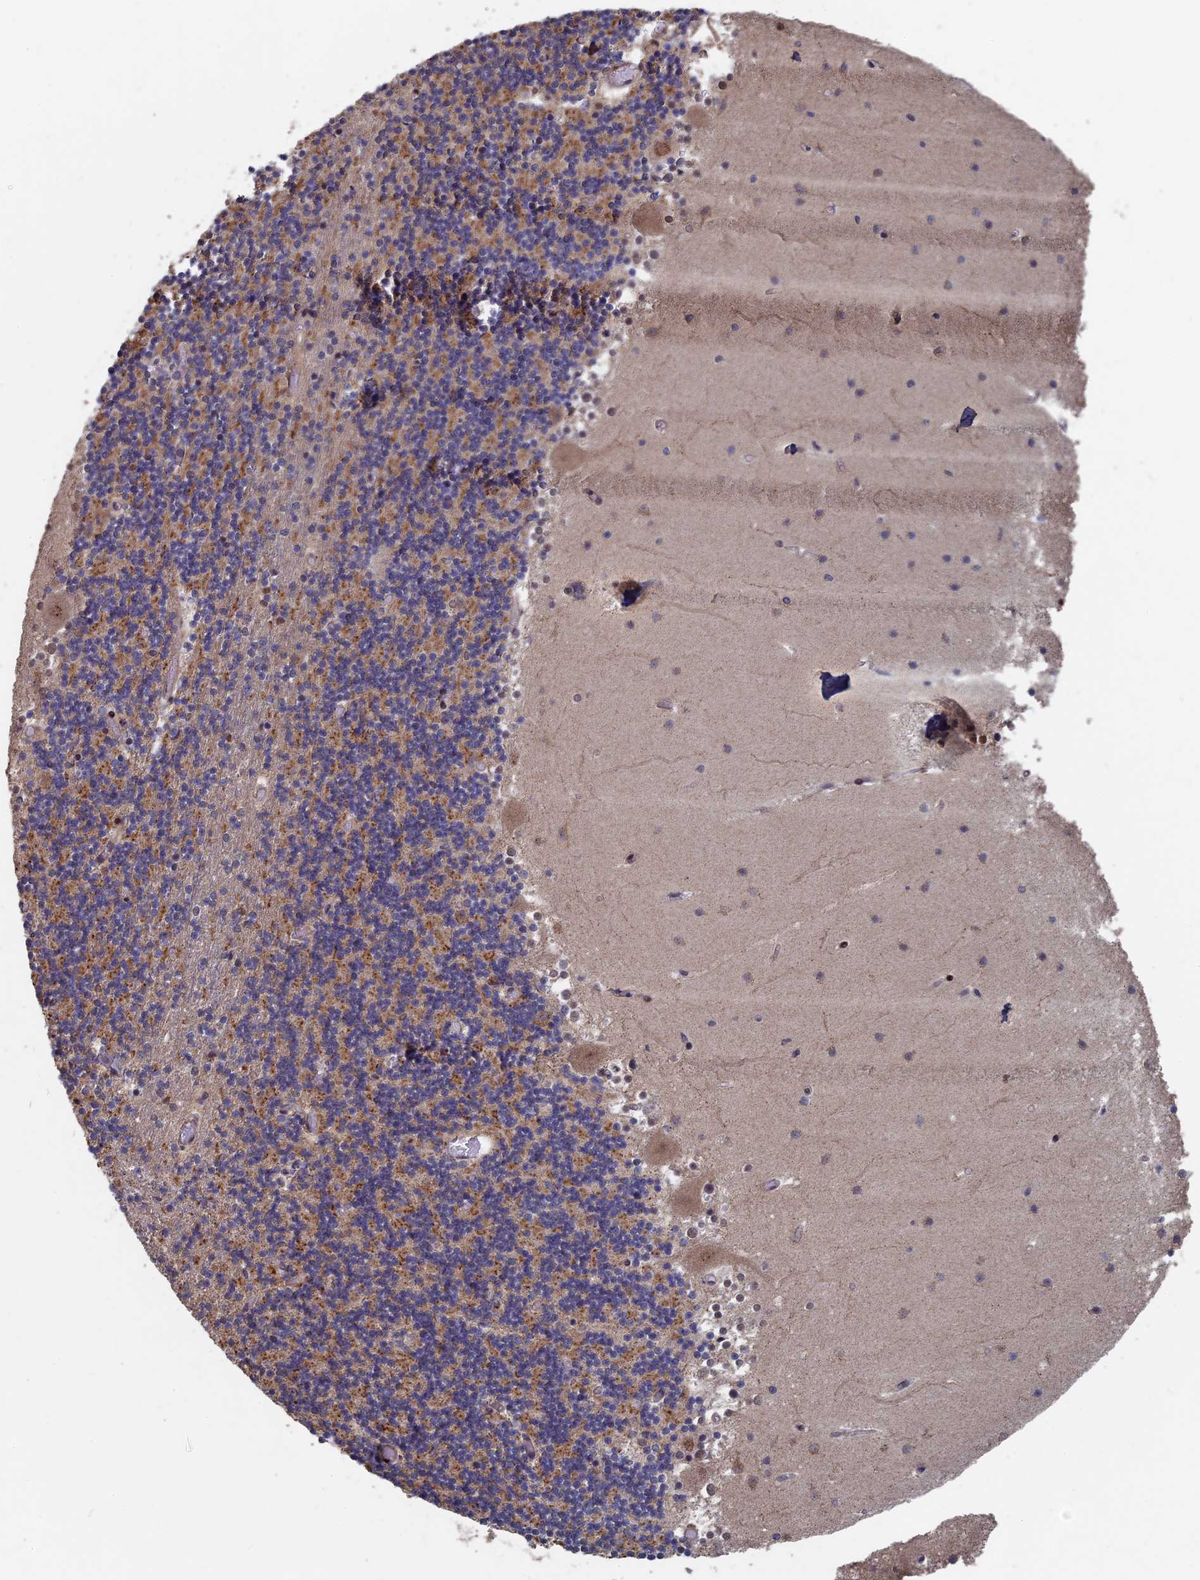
{"staining": {"intensity": "moderate", "quantity": "<25%", "location": "cytoplasmic/membranous"}, "tissue": "cerebellum", "cell_type": "Cells in granular layer", "image_type": "normal", "snomed": [{"axis": "morphology", "description": "Normal tissue, NOS"}, {"axis": "topography", "description": "Cerebellum"}], "caption": "Immunohistochemical staining of normal human cerebellum shows moderate cytoplasmic/membranous protein staining in approximately <25% of cells in granular layer. Using DAB (brown) and hematoxylin (blue) stains, captured at high magnification using brightfield microscopy.", "gene": "KIAA1328", "patient": {"sex": "female", "age": 28}}